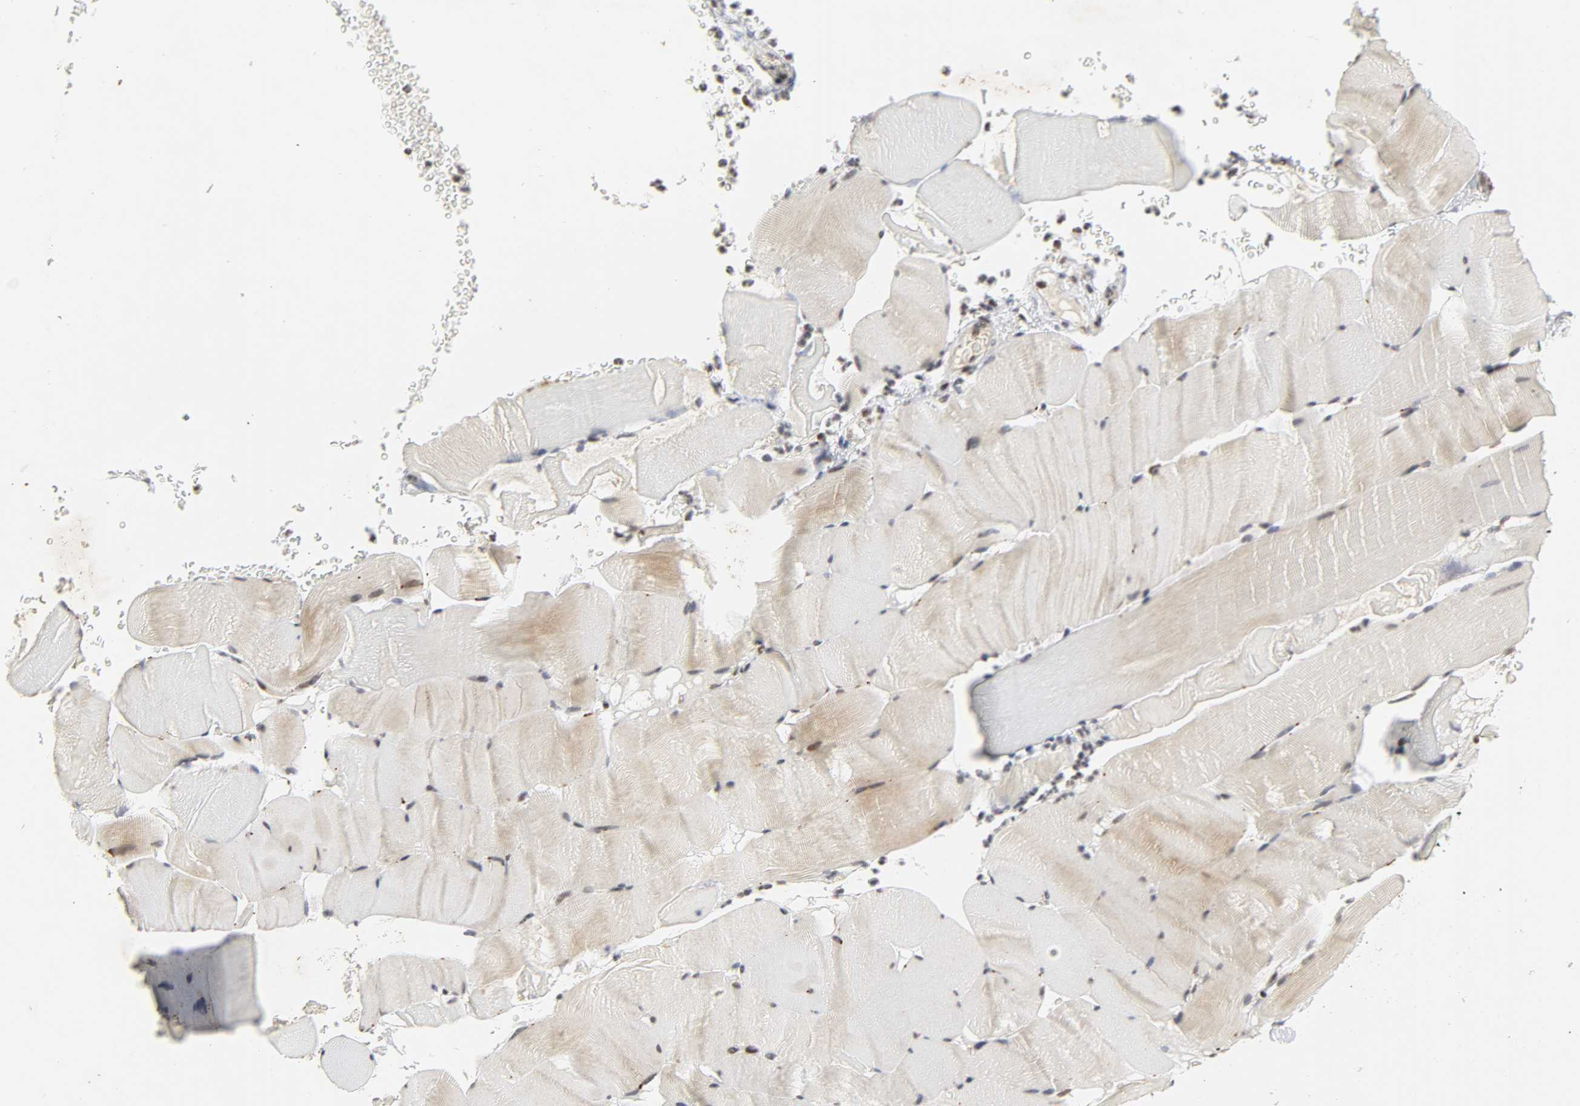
{"staining": {"intensity": "moderate", "quantity": "25%-75%", "location": "cytoplasmic/membranous,nuclear"}, "tissue": "skeletal muscle", "cell_type": "Myocytes", "image_type": "normal", "snomed": [{"axis": "morphology", "description": "Normal tissue, NOS"}, {"axis": "topography", "description": "Skeletal muscle"}], "caption": "Normal skeletal muscle displays moderate cytoplasmic/membranous,nuclear staining in about 25%-75% of myocytes.", "gene": "NCOA6", "patient": {"sex": "male", "age": 62}}